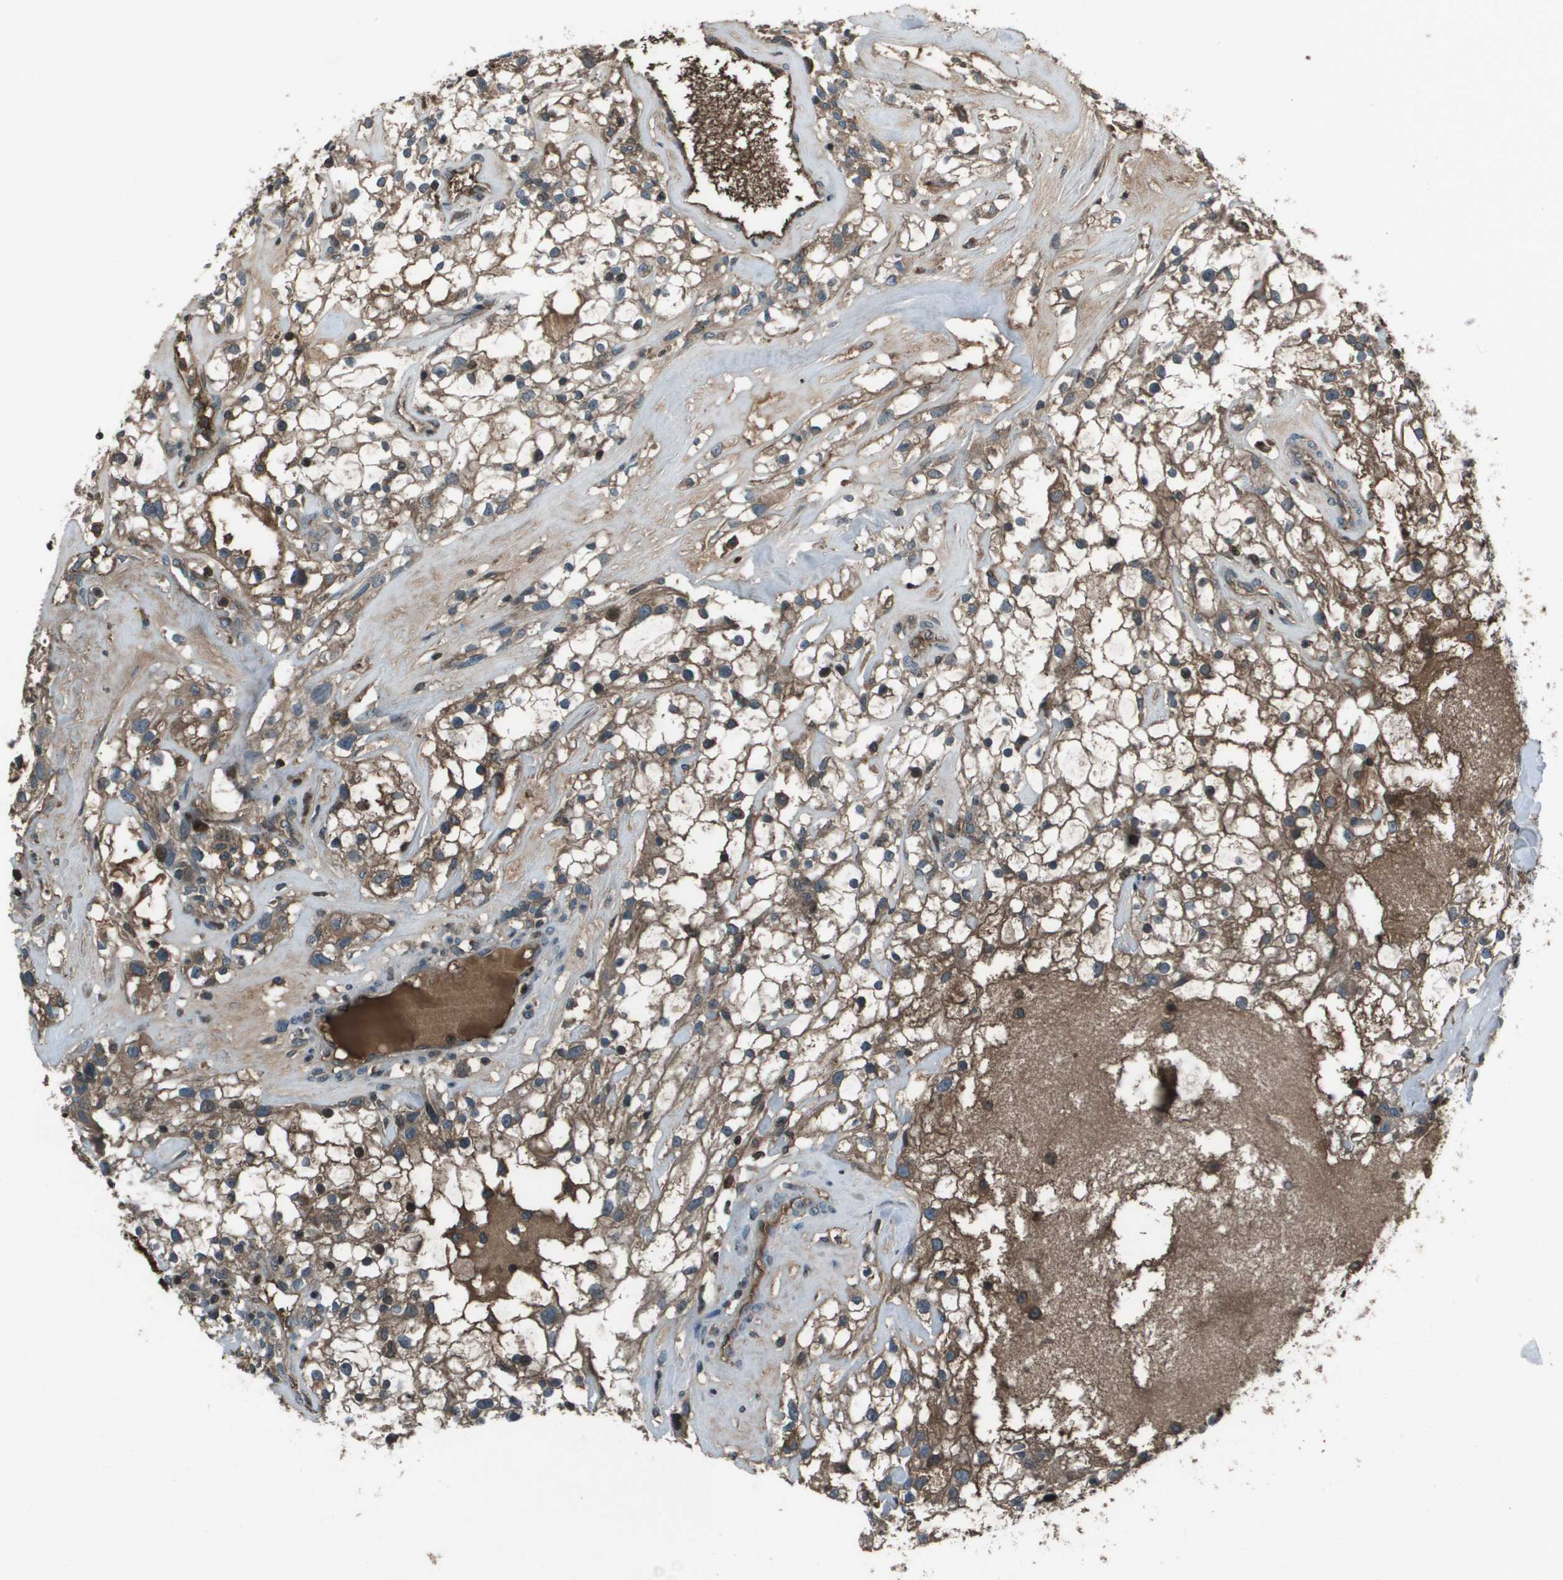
{"staining": {"intensity": "moderate", "quantity": ">75%", "location": "cytoplasmic/membranous"}, "tissue": "renal cancer", "cell_type": "Tumor cells", "image_type": "cancer", "snomed": [{"axis": "morphology", "description": "Adenocarcinoma, NOS"}, {"axis": "topography", "description": "Kidney"}], "caption": "A medium amount of moderate cytoplasmic/membranous expression is present in about >75% of tumor cells in renal adenocarcinoma tissue. The staining was performed using DAB (3,3'-diaminobenzidine), with brown indicating positive protein expression. Nuclei are stained blue with hematoxylin.", "gene": "CXCL12", "patient": {"sex": "female", "age": 60}}